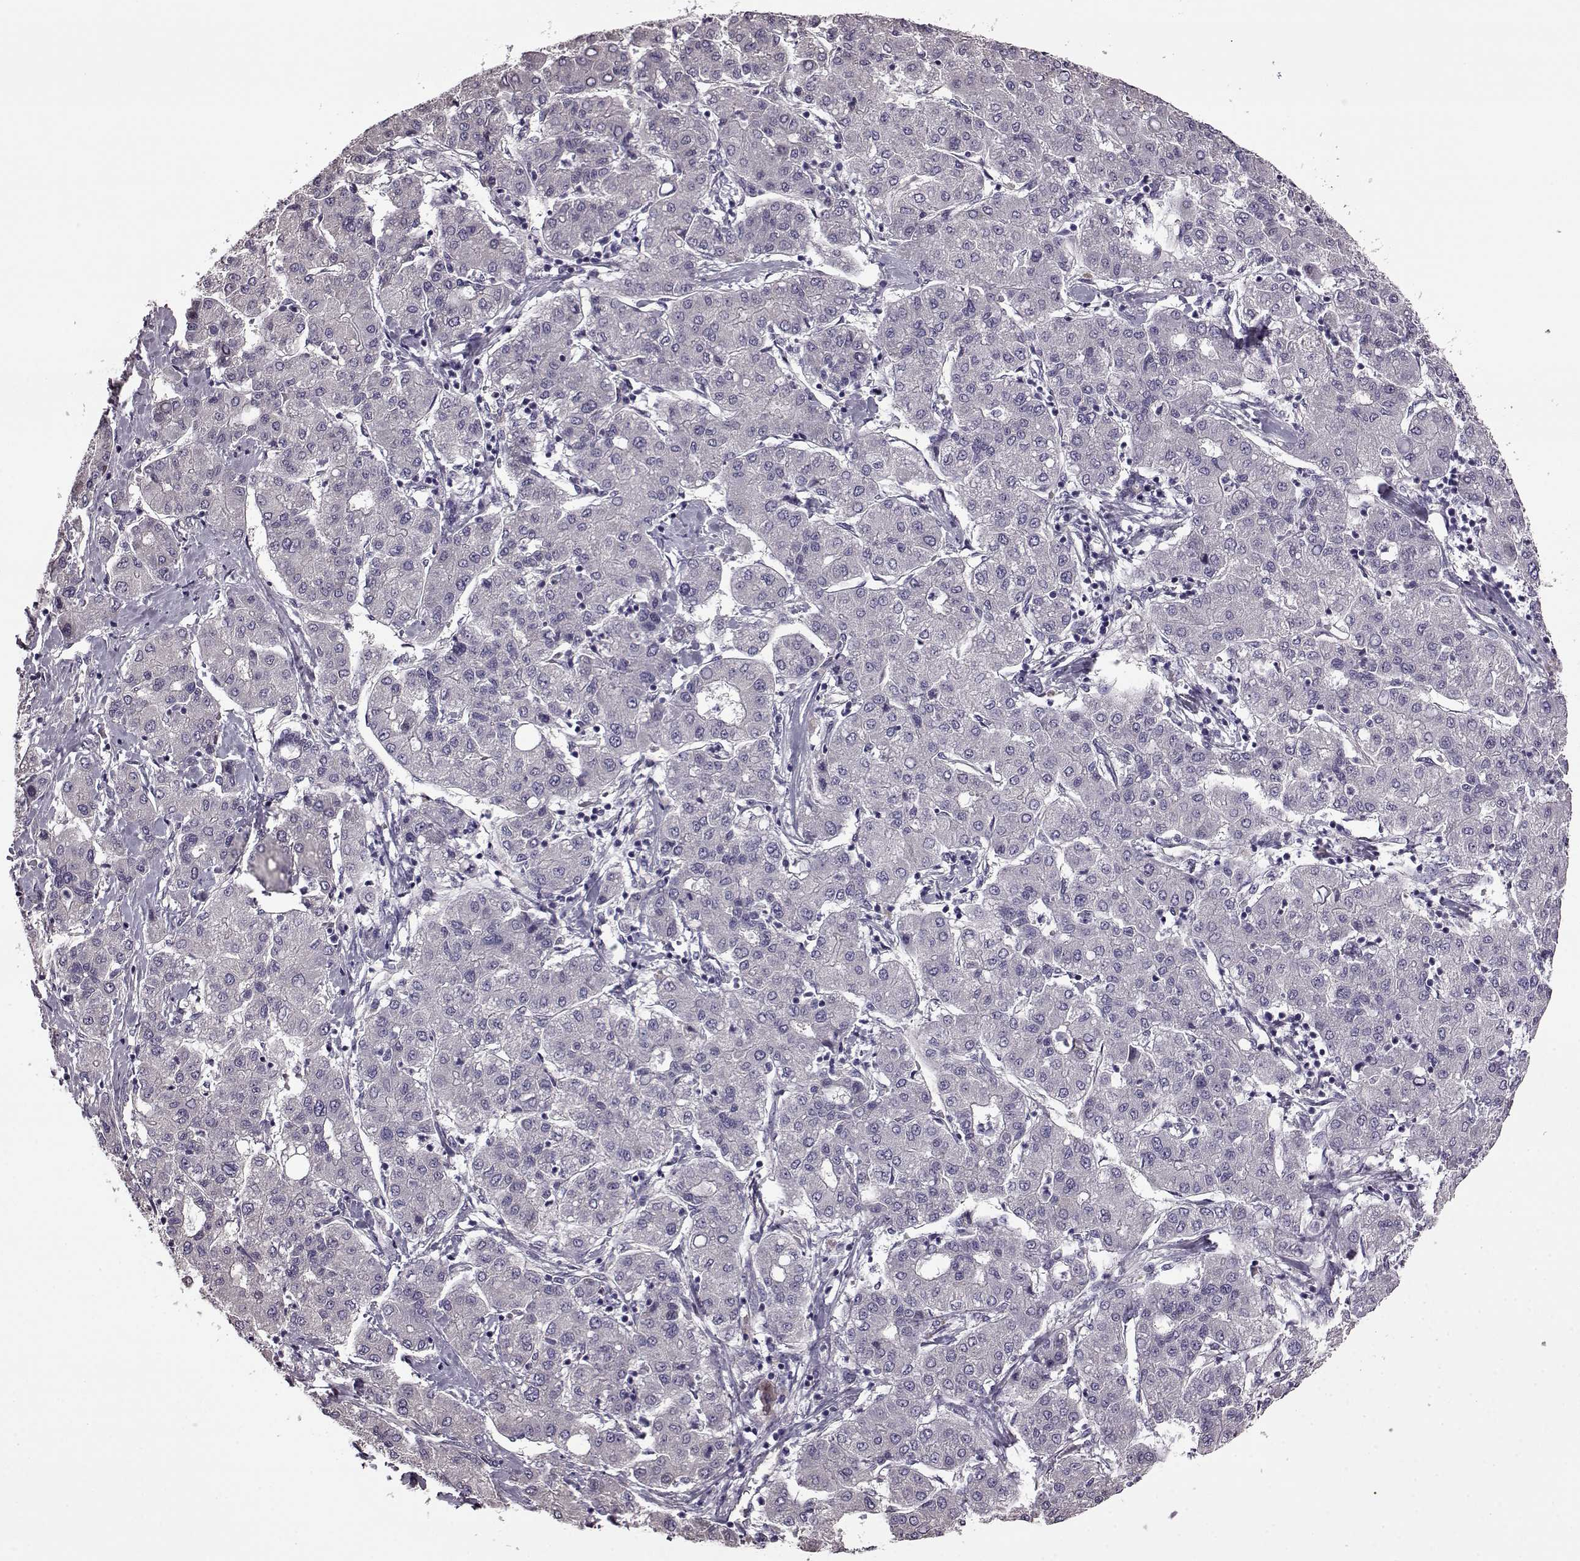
{"staining": {"intensity": "negative", "quantity": "none", "location": "none"}, "tissue": "liver cancer", "cell_type": "Tumor cells", "image_type": "cancer", "snomed": [{"axis": "morphology", "description": "Carcinoma, Hepatocellular, NOS"}, {"axis": "topography", "description": "Liver"}], "caption": "IHC photomicrograph of liver cancer stained for a protein (brown), which displays no staining in tumor cells.", "gene": "EDDM3B", "patient": {"sex": "male", "age": 65}}